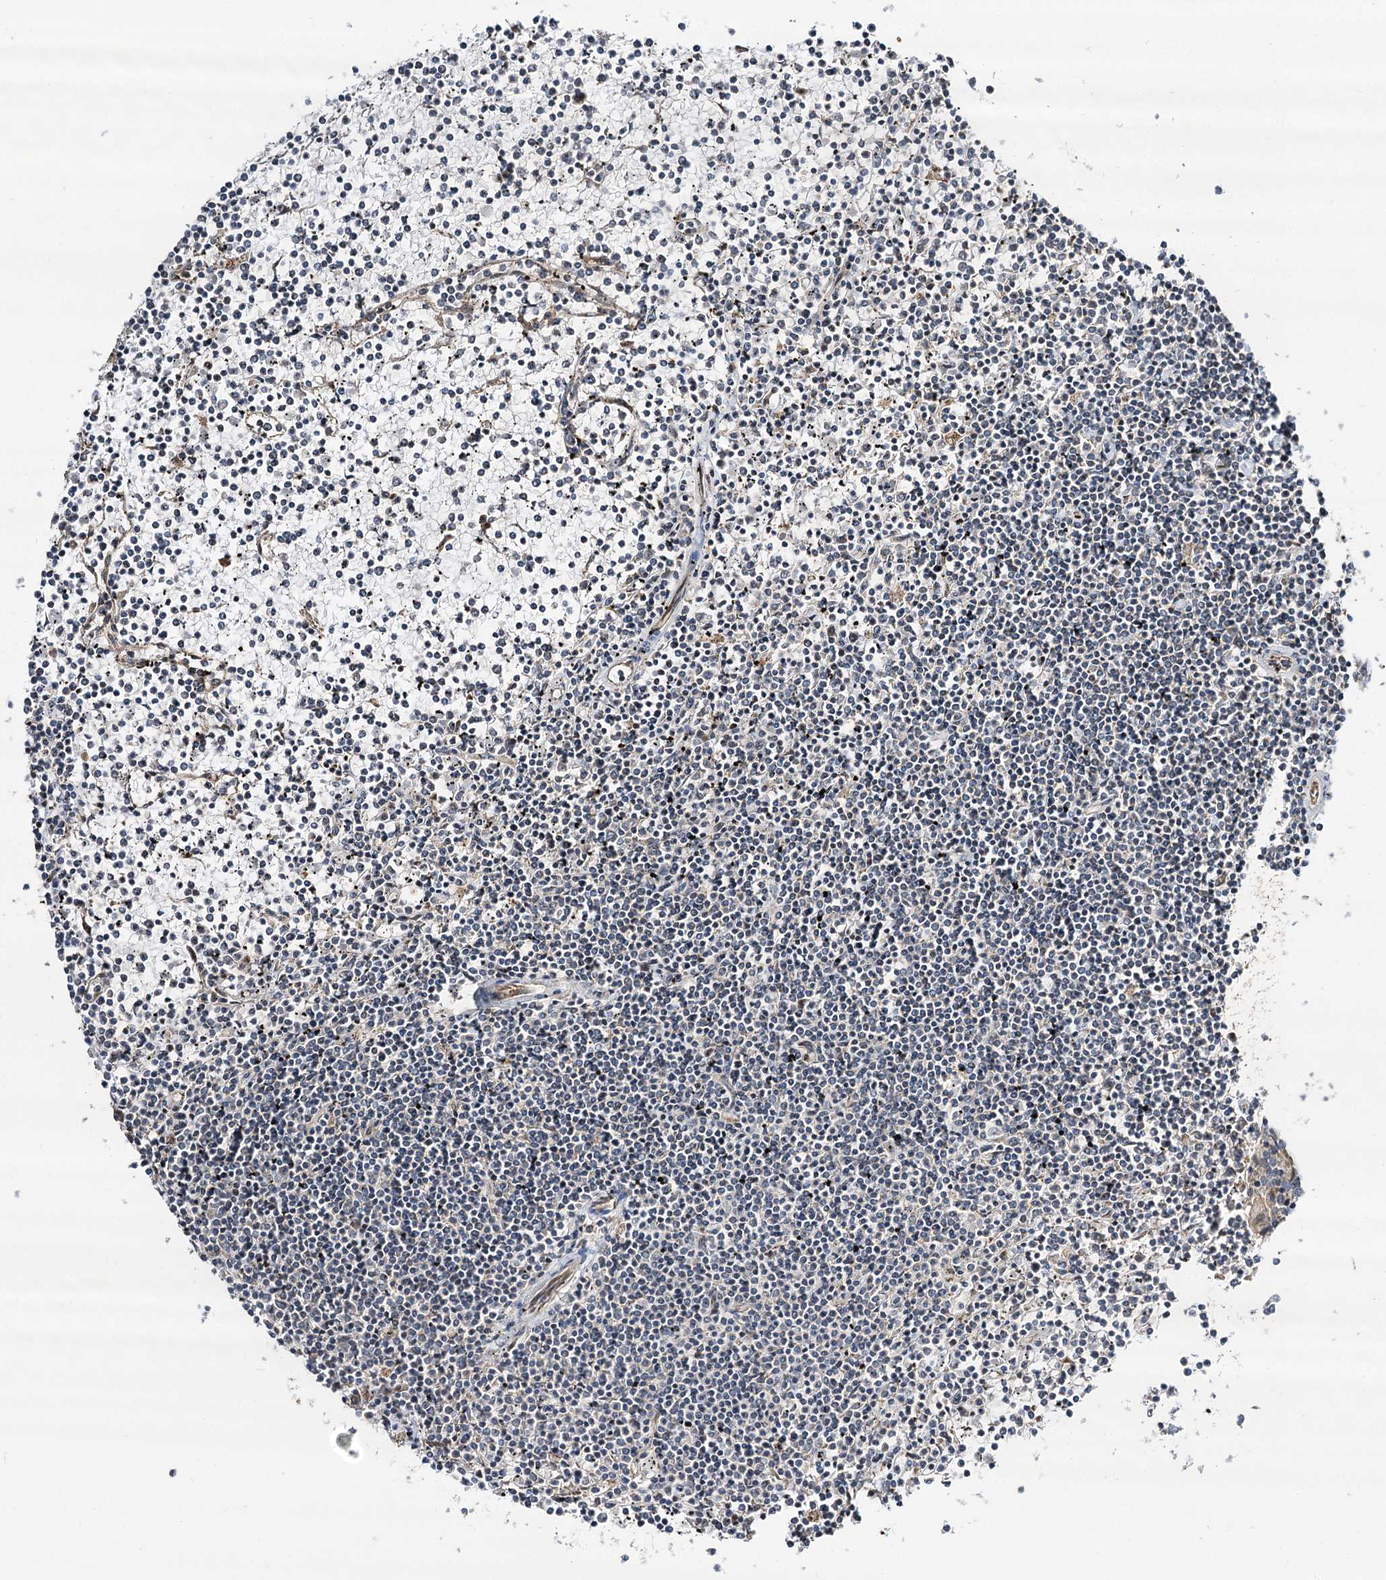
{"staining": {"intensity": "negative", "quantity": "none", "location": "none"}, "tissue": "lymphoma", "cell_type": "Tumor cells", "image_type": "cancer", "snomed": [{"axis": "morphology", "description": "Malignant lymphoma, non-Hodgkin's type, Low grade"}, {"axis": "topography", "description": "Spleen"}], "caption": "Tumor cells are negative for brown protein staining in lymphoma. (DAB (3,3'-diaminobenzidine) immunohistochemistry with hematoxylin counter stain).", "gene": "C11orf80", "patient": {"sex": "female", "age": 19}}